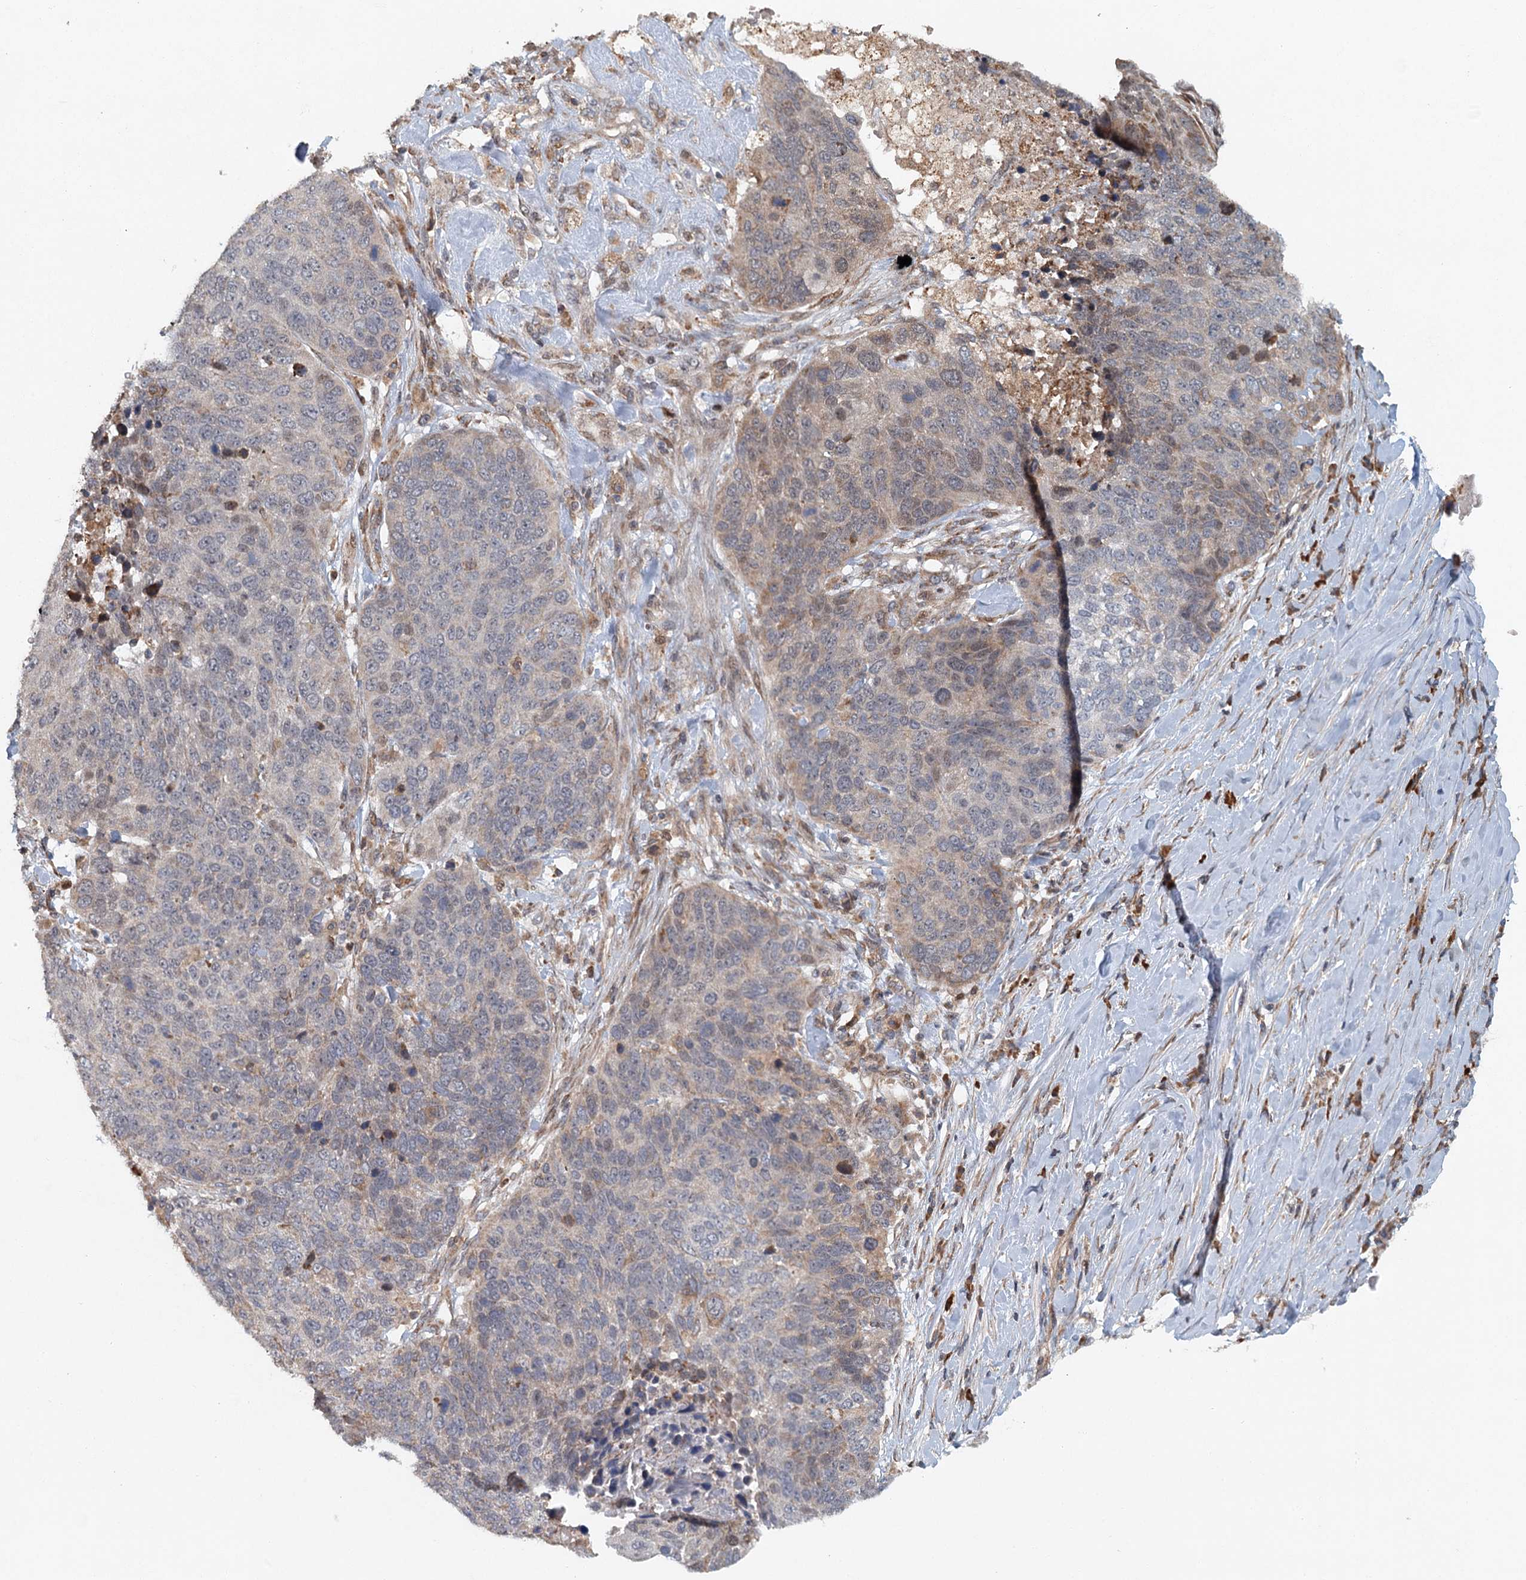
{"staining": {"intensity": "weak", "quantity": "<25%", "location": "cytoplasmic/membranous,nuclear"}, "tissue": "lung cancer", "cell_type": "Tumor cells", "image_type": "cancer", "snomed": [{"axis": "morphology", "description": "Normal tissue, NOS"}, {"axis": "morphology", "description": "Squamous cell carcinoma, NOS"}, {"axis": "topography", "description": "Lymph node"}, {"axis": "topography", "description": "Lung"}], "caption": "An immunohistochemistry (IHC) micrograph of lung squamous cell carcinoma is shown. There is no staining in tumor cells of lung squamous cell carcinoma.", "gene": "SRPX2", "patient": {"sex": "male", "age": 66}}